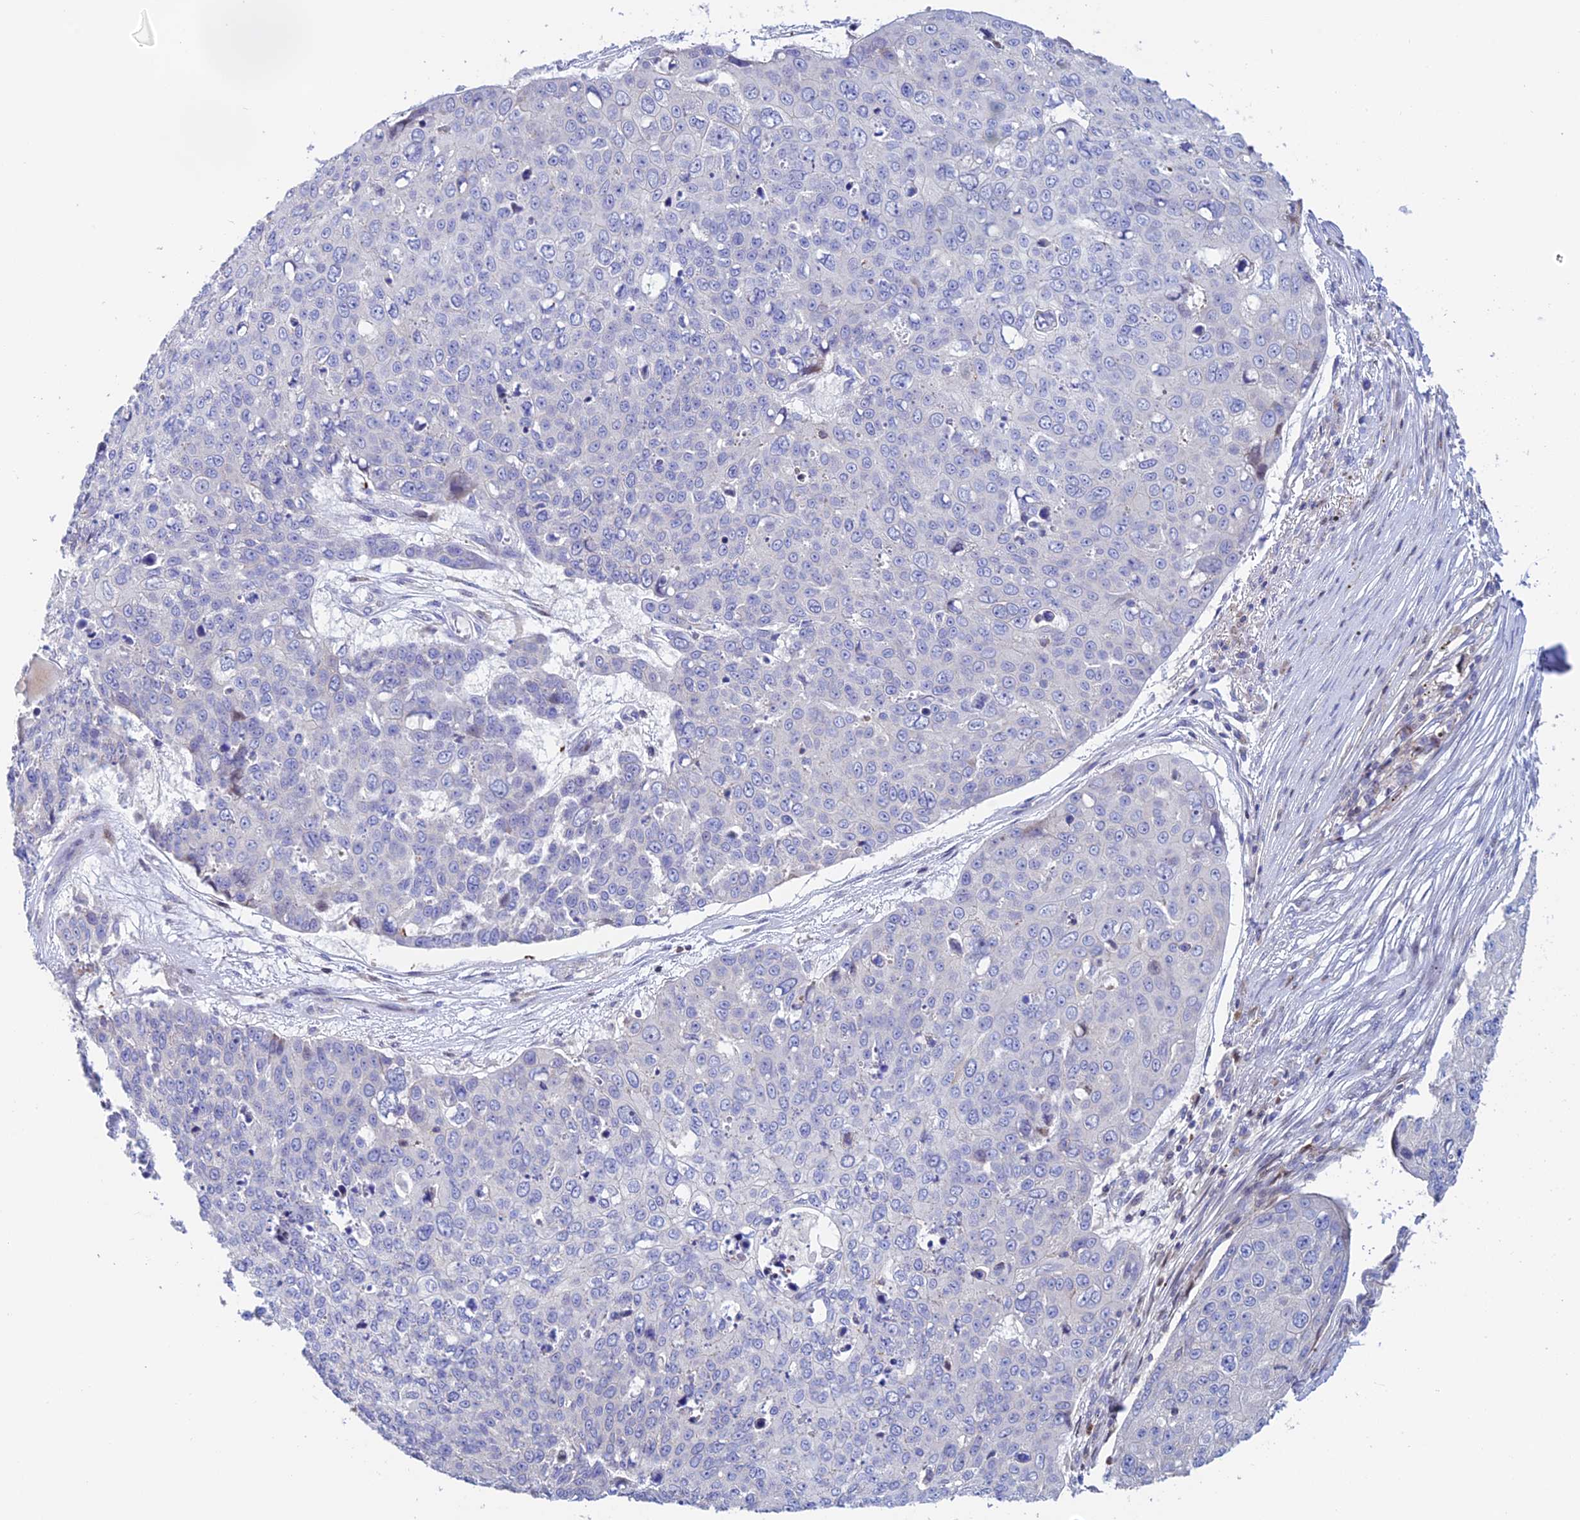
{"staining": {"intensity": "negative", "quantity": "none", "location": "none"}, "tissue": "skin cancer", "cell_type": "Tumor cells", "image_type": "cancer", "snomed": [{"axis": "morphology", "description": "Squamous cell carcinoma, NOS"}, {"axis": "topography", "description": "Skin"}], "caption": "Tumor cells are negative for brown protein staining in skin cancer (squamous cell carcinoma).", "gene": "PRIM1", "patient": {"sex": "male", "age": 71}}